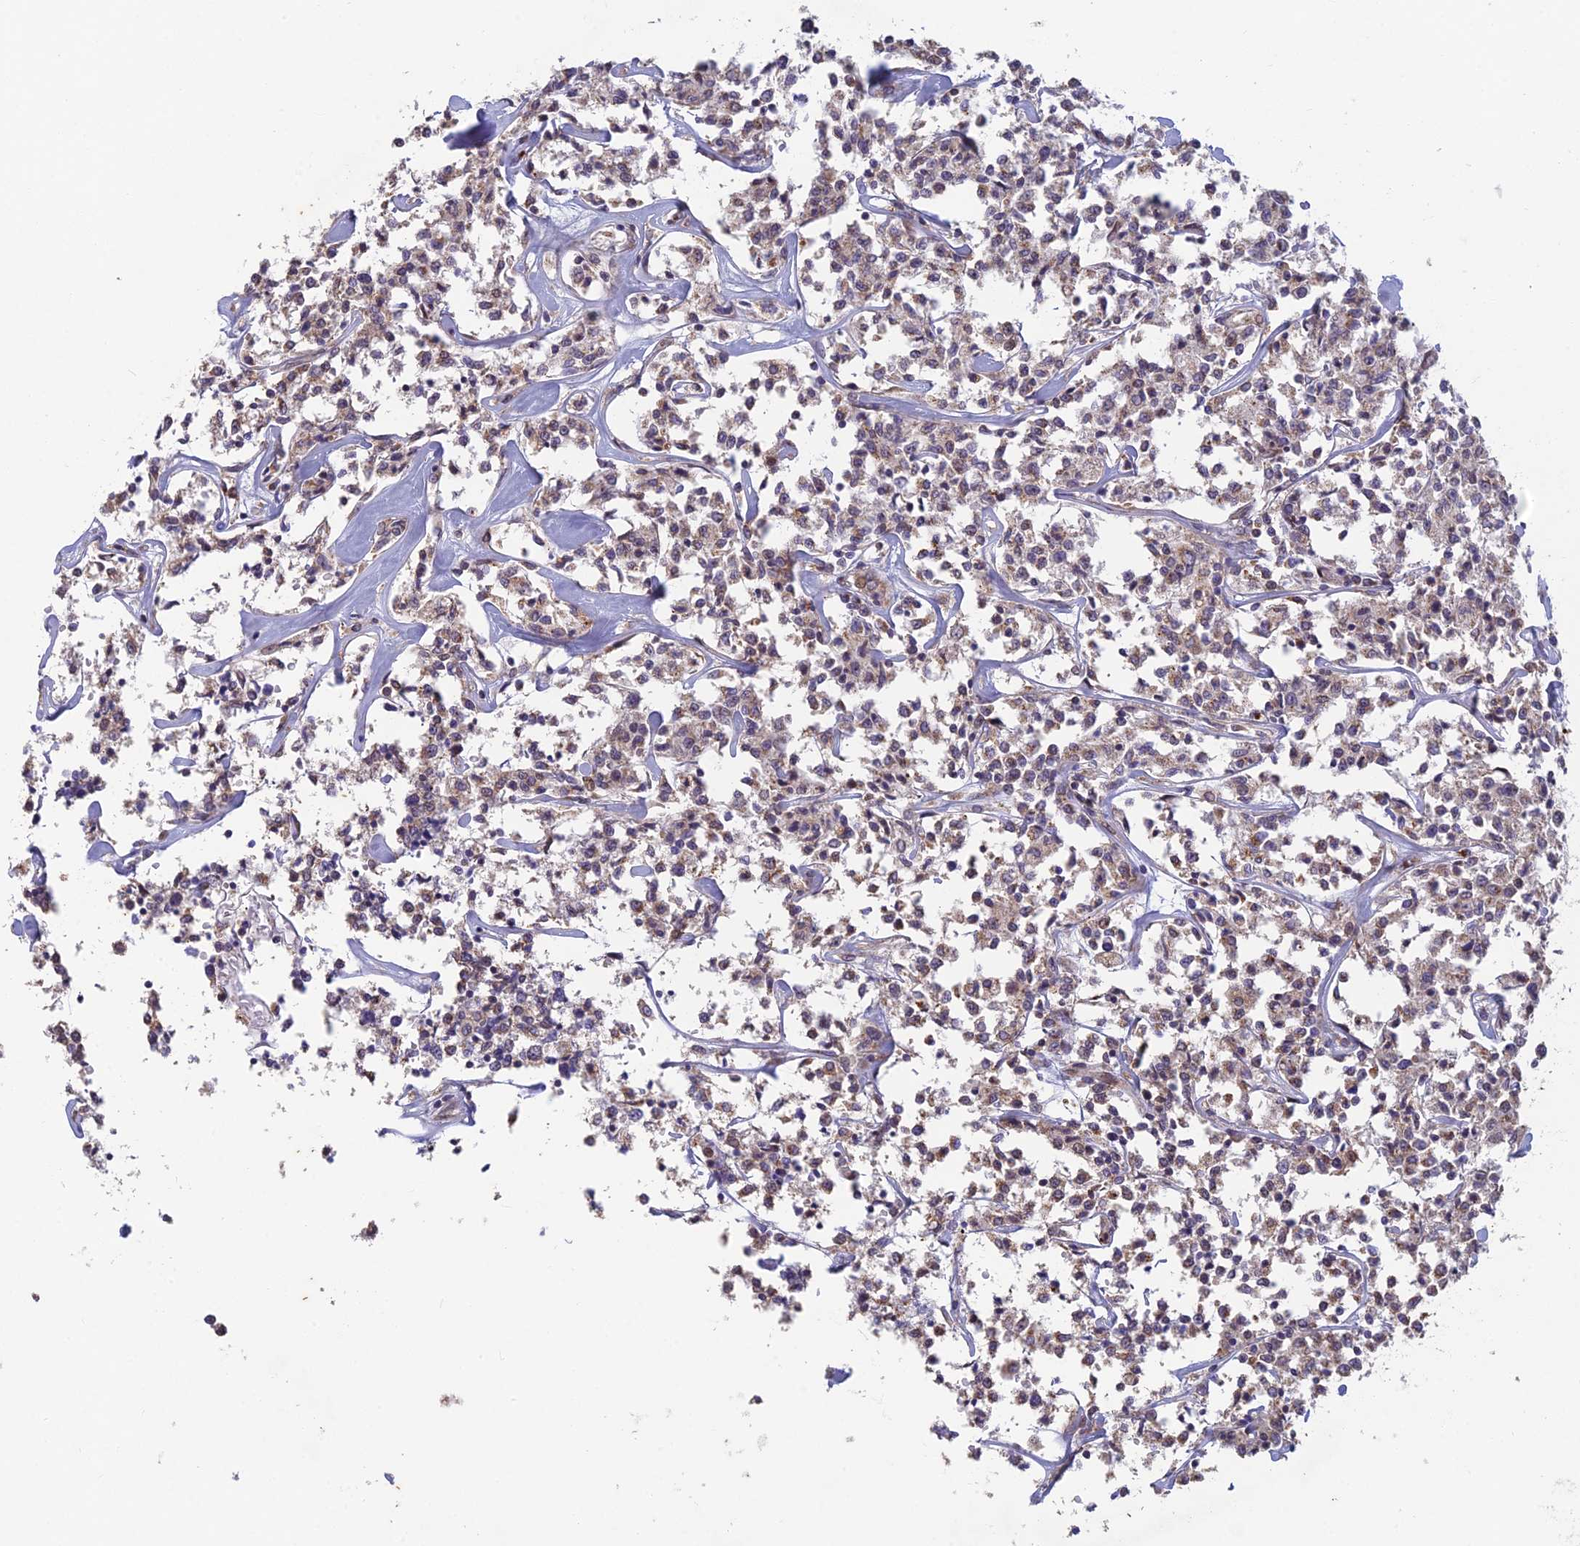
{"staining": {"intensity": "weak", "quantity": "25%-75%", "location": "cytoplasmic/membranous"}, "tissue": "lymphoma", "cell_type": "Tumor cells", "image_type": "cancer", "snomed": [{"axis": "morphology", "description": "Malignant lymphoma, non-Hodgkin's type, Low grade"}, {"axis": "topography", "description": "Small intestine"}], "caption": "Immunohistochemistry of lymphoma demonstrates low levels of weak cytoplasmic/membranous positivity in about 25%-75% of tumor cells.", "gene": "FOXS1", "patient": {"sex": "female", "age": 59}}